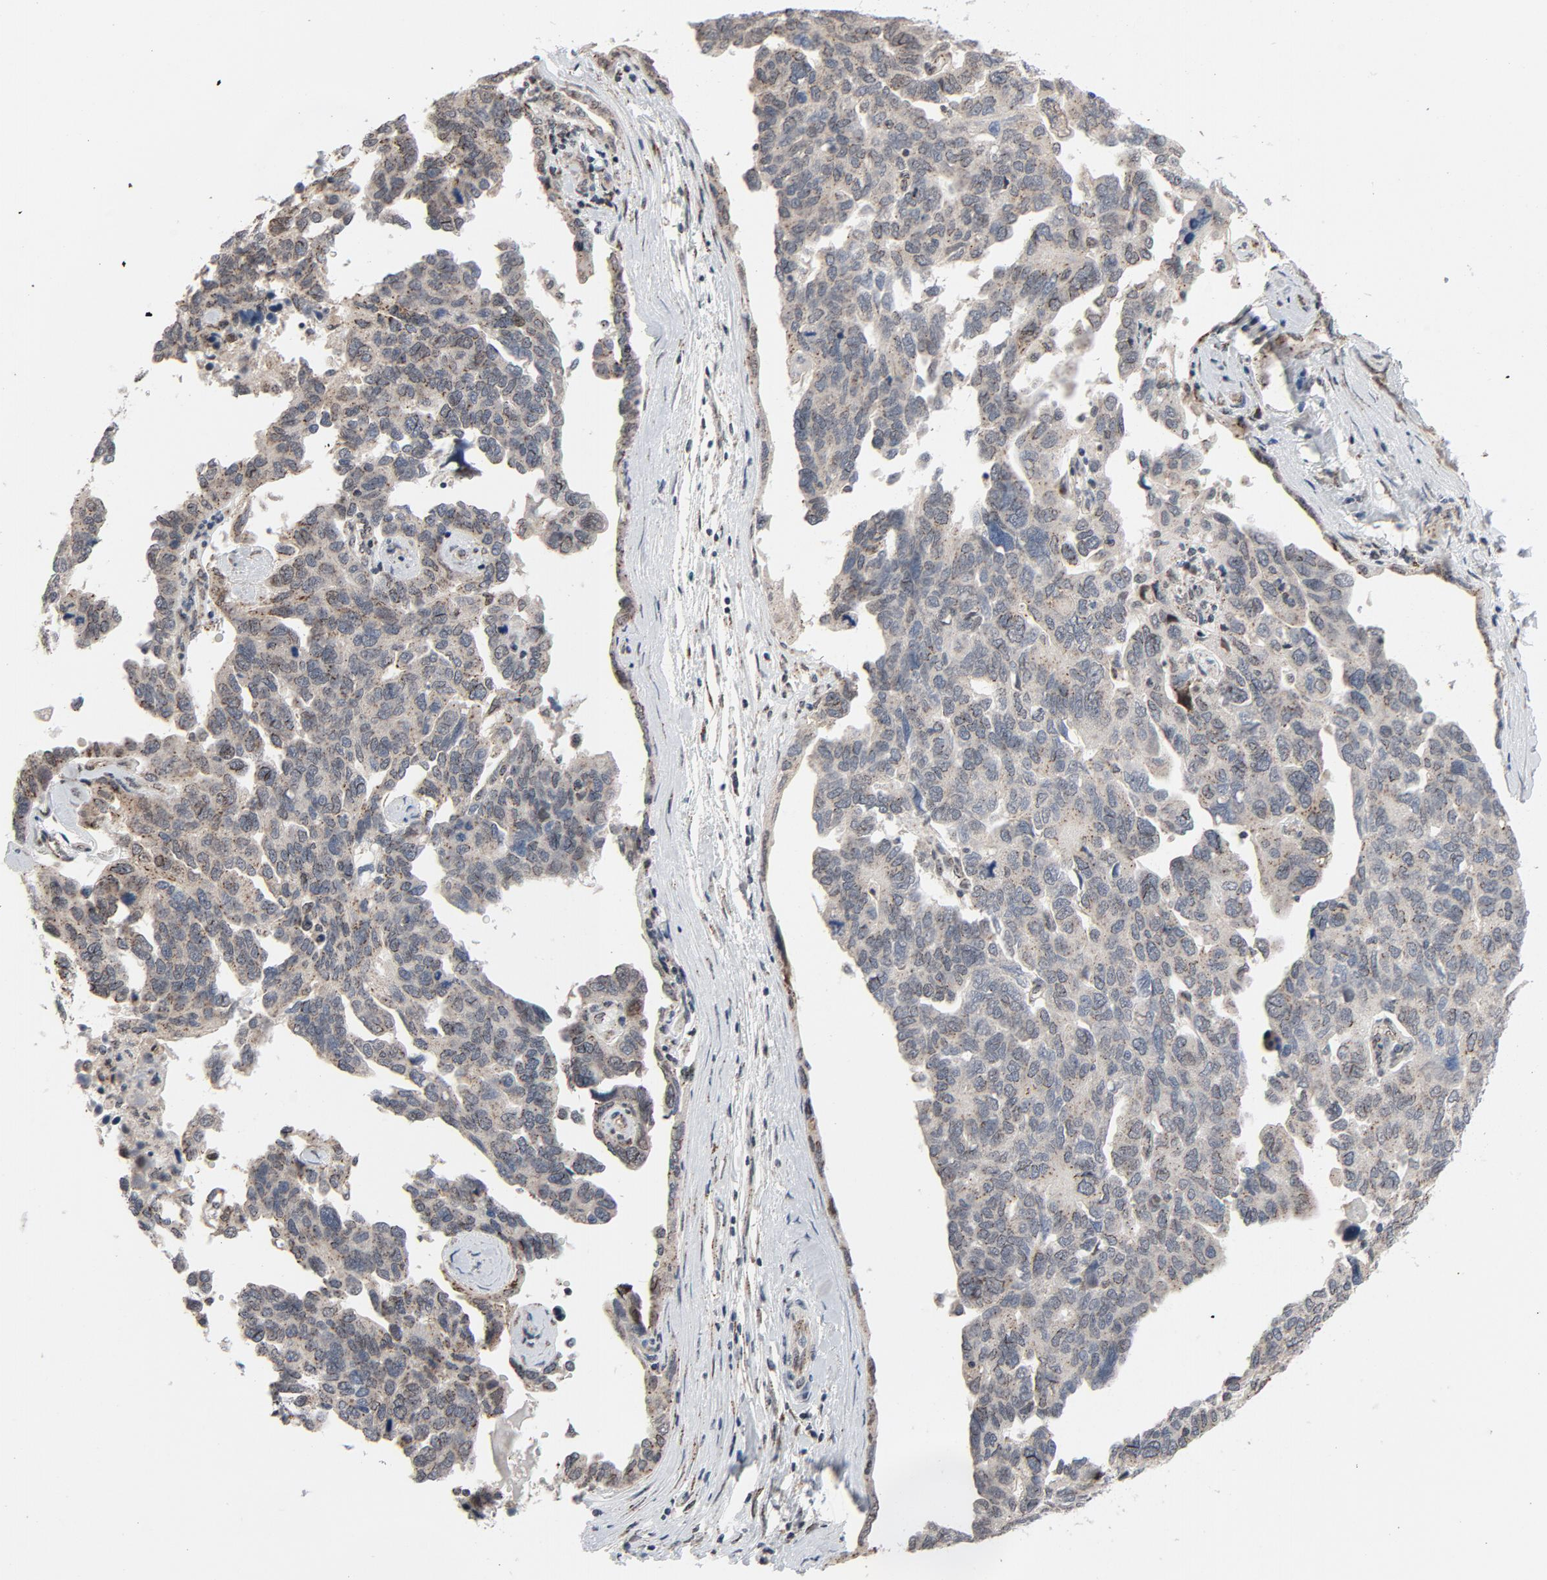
{"staining": {"intensity": "weak", "quantity": "<25%", "location": "cytoplasmic/membranous"}, "tissue": "ovarian cancer", "cell_type": "Tumor cells", "image_type": "cancer", "snomed": [{"axis": "morphology", "description": "Cystadenocarcinoma, serous, NOS"}, {"axis": "topography", "description": "Ovary"}], "caption": "High magnification brightfield microscopy of ovarian cancer stained with DAB (3,3'-diaminobenzidine) (brown) and counterstained with hematoxylin (blue): tumor cells show no significant expression. The staining was performed using DAB to visualize the protein expression in brown, while the nuclei were stained in blue with hematoxylin (Magnification: 20x).", "gene": "RPL12", "patient": {"sex": "female", "age": 64}}